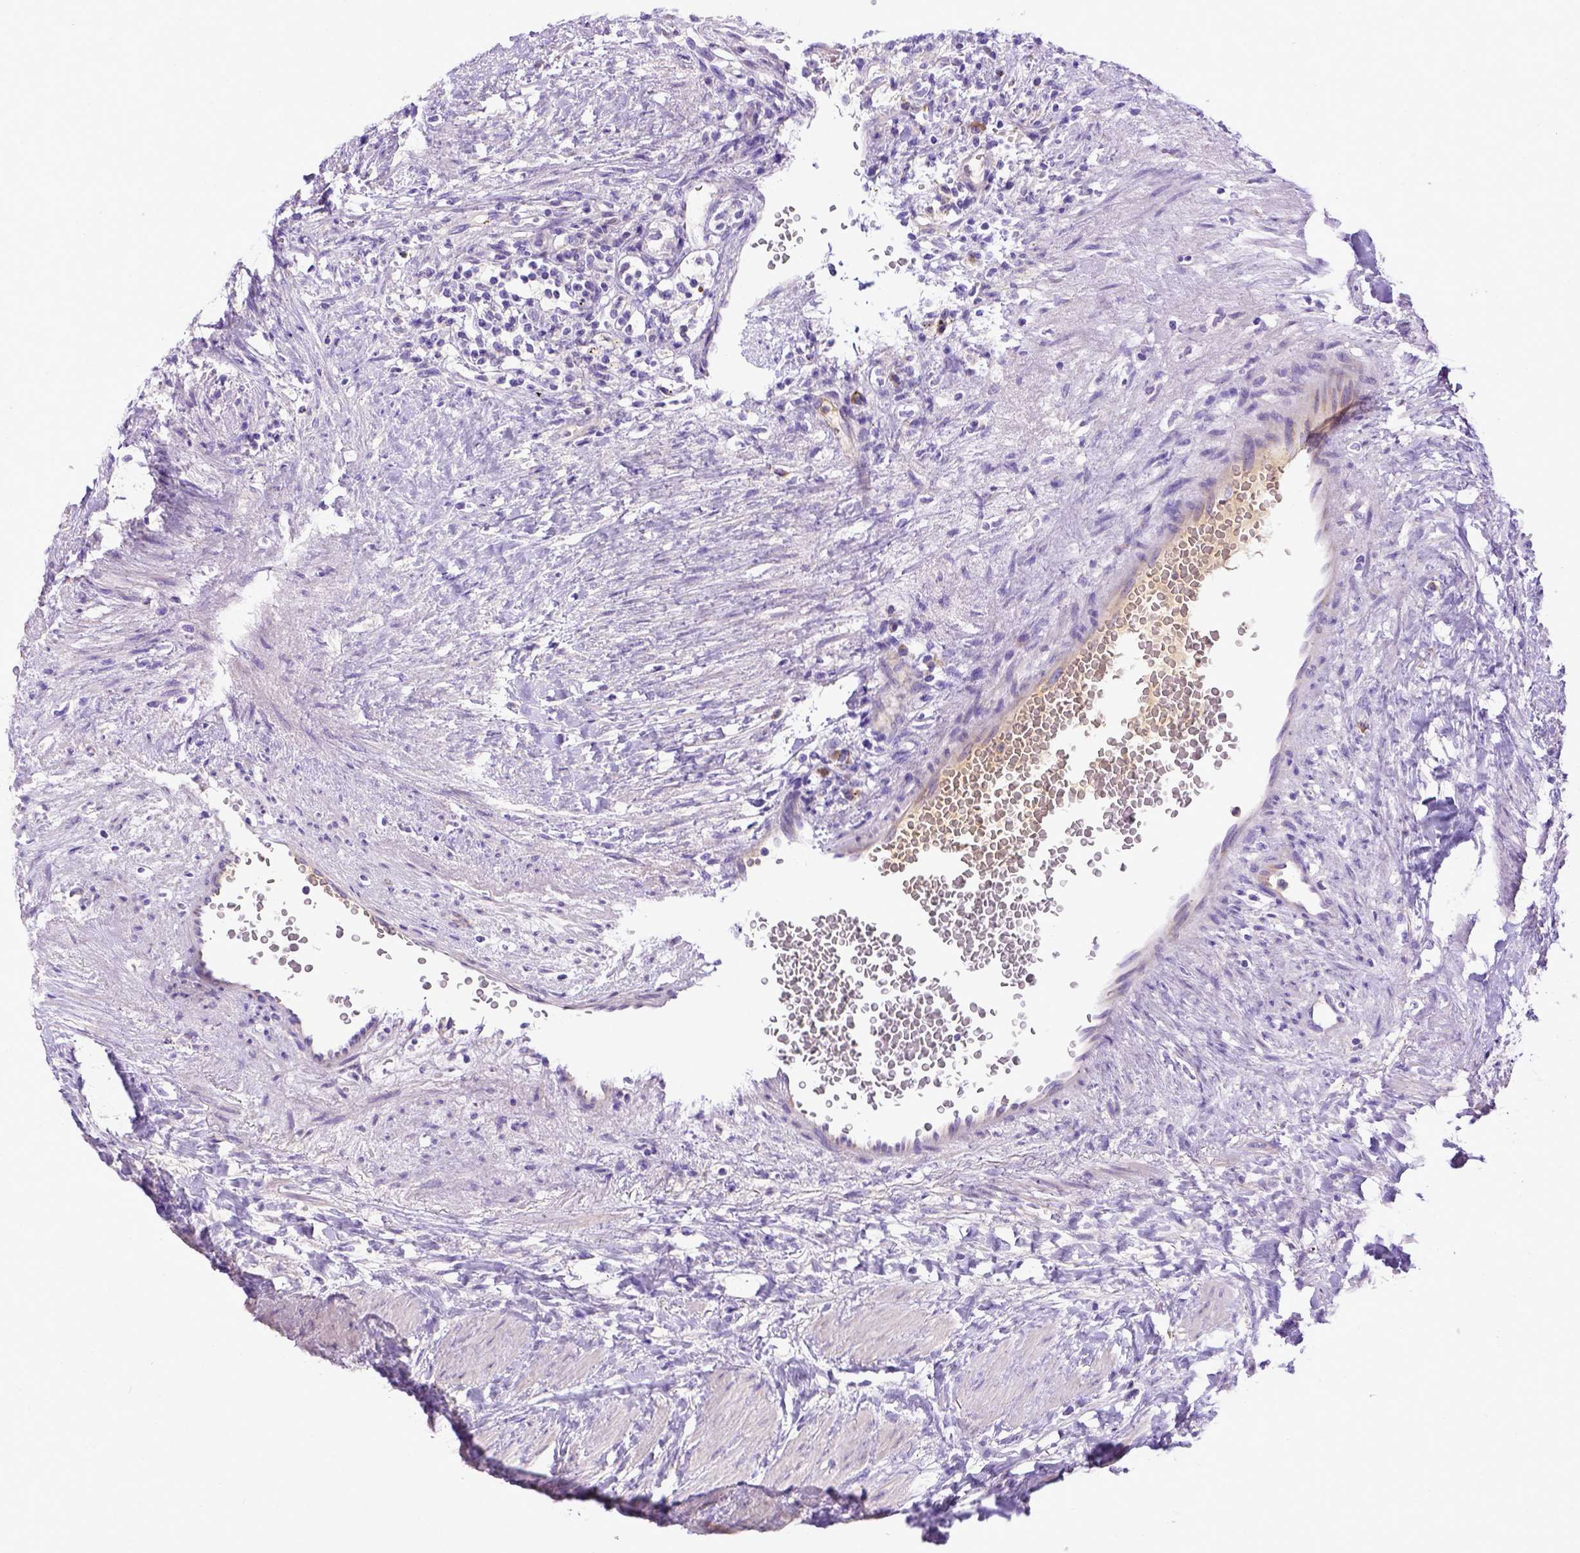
{"staining": {"intensity": "negative", "quantity": "none", "location": "none"}, "tissue": "renal cancer", "cell_type": "Tumor cells", "image_type": "cancer", "snomed": [{"axis": "morphology", "description": "Adenocarcinoma, NOS"}, {"axis": "topography", "description": "Kidney"}], "caption": "Adenocarcinoma (renal) was stained to show a protein in brown. There is no significant expression in tumor cells.", "gene": "CFAP300", "patient": {"sex": "female", "age": 74}}